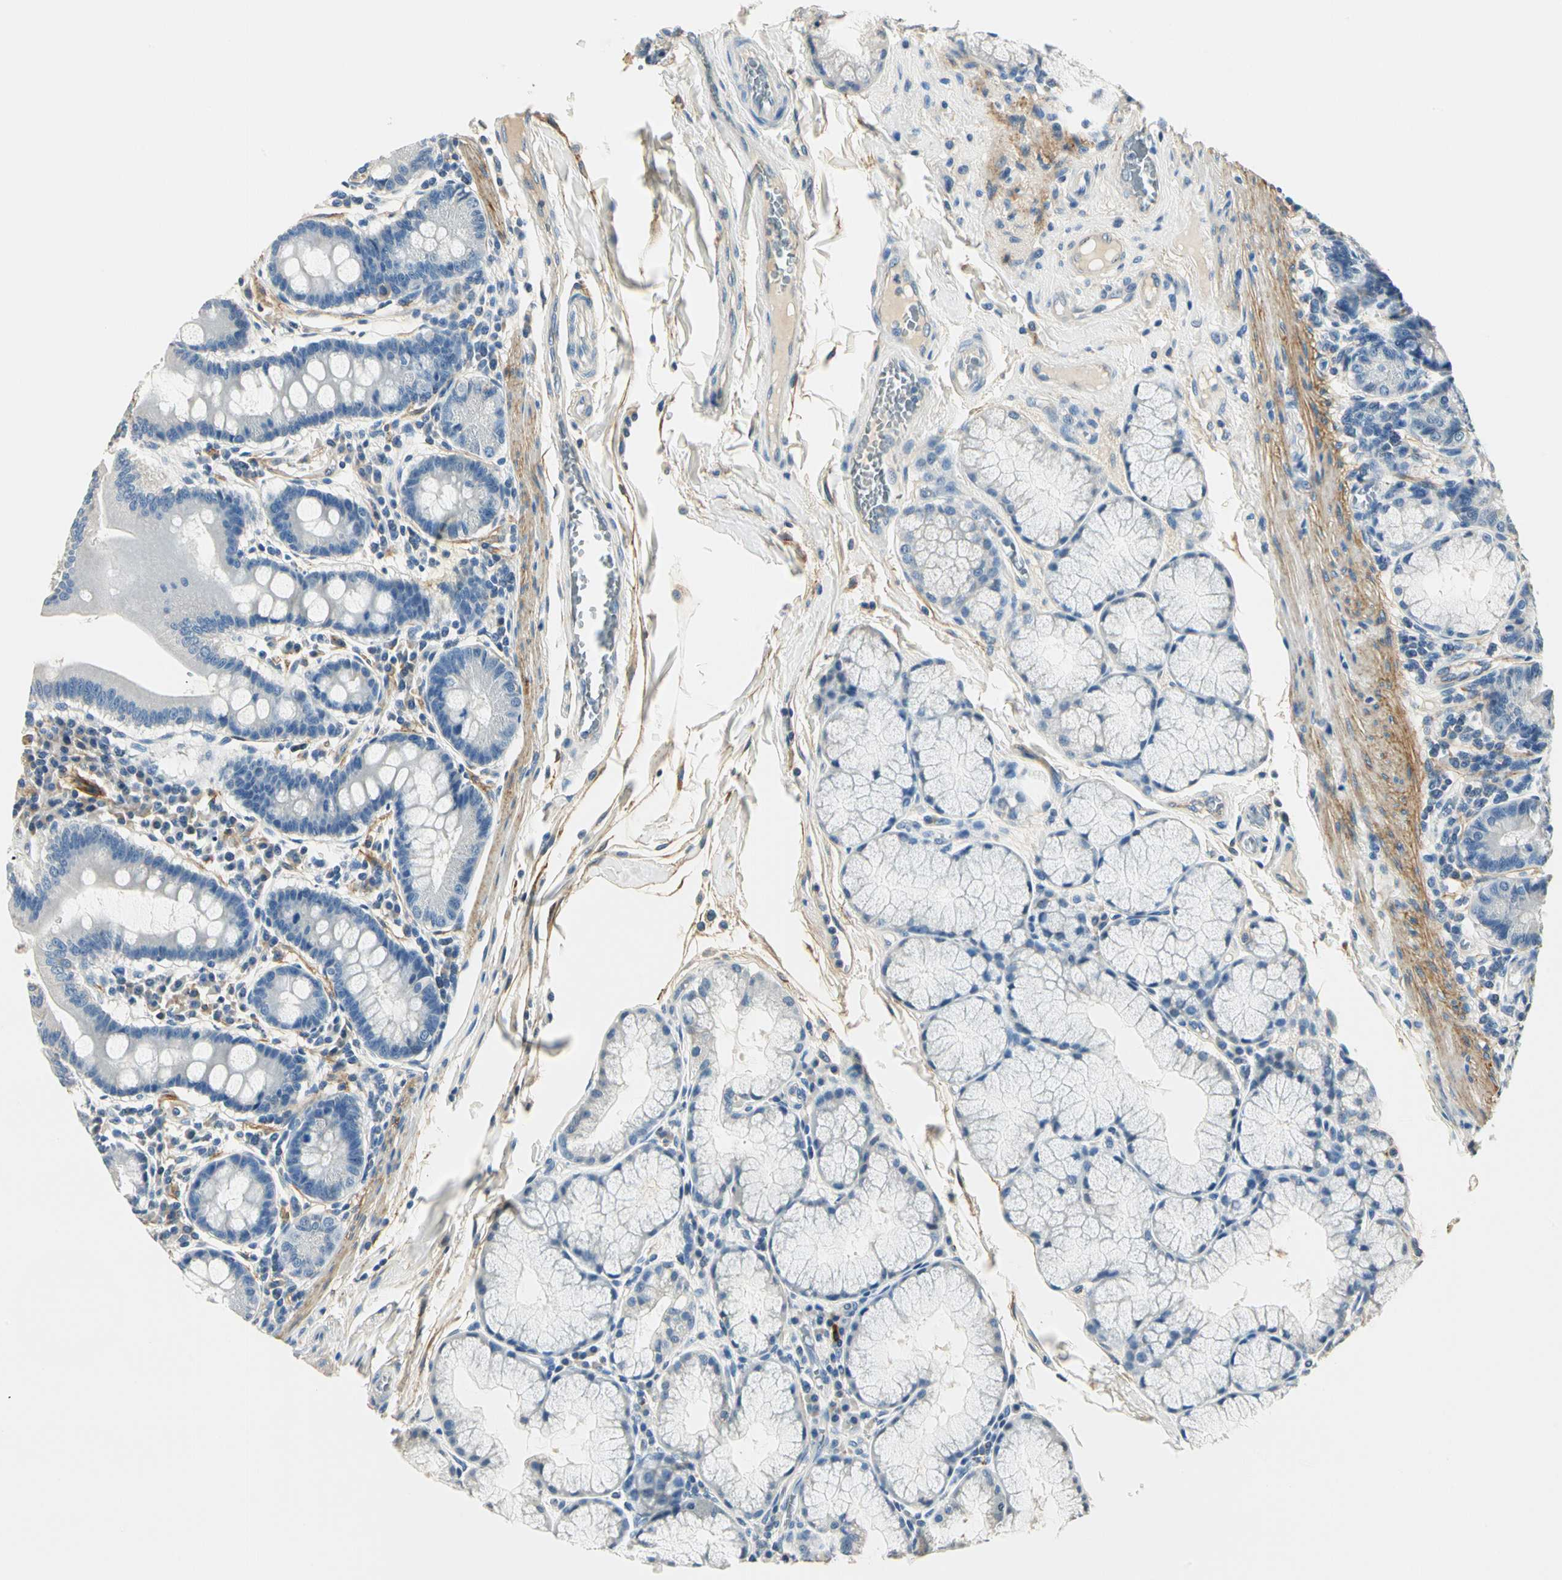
{"staining": {"intensity": "negative", "quantity": "none", "location": "none"}, "tissue": "duodenum", "cell_type": "Glandular cells", "image_type": "normal", "snomed": [{"axis": "morphology", "description": "Normal tissue, NOS"}, {"axis": "topography", "description": "Duodenum"}], "caption": "High power microscopy histopathology image of an IHC image of normal duodenum, revealing no significant staining in glandular cells.", "gene": "TGFBR3", "patient": {"sex": "male", "age": 50}}